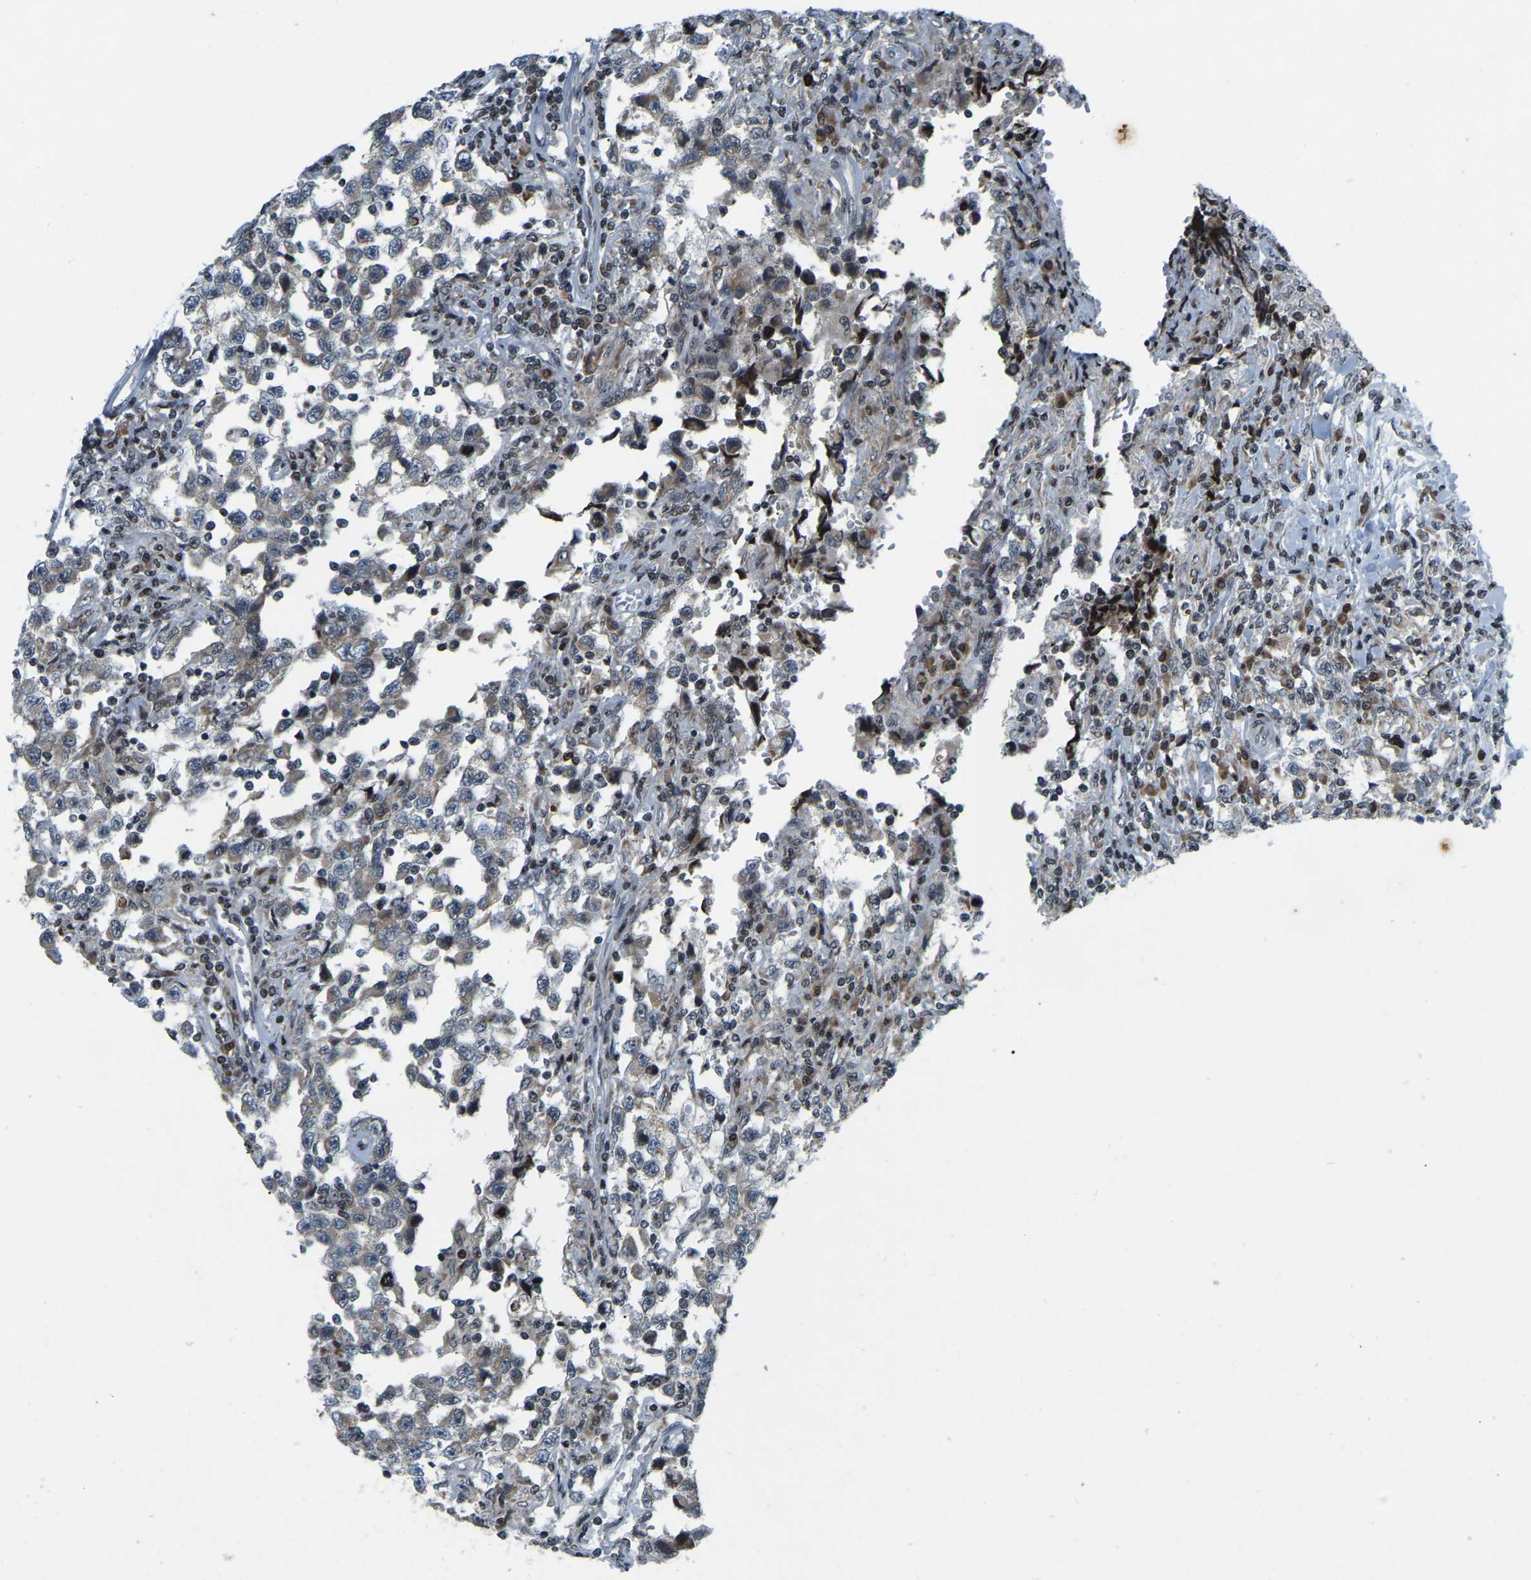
{"staining": {"intensity": "weak", "quantity": "<25%", "location": "cytoplasmic/membranous"}, "tissue": "testis cancer", "cell_type": "Tumor cells", "image_type": "cancer", "snomed": [{"axis": "morphology", "description": "Carcinoma, Embryonal, NOS"}, {"axis": "topography", "description": "Testis"}], "caption": "Photomicrograph shows no protein positivity in tumor cells of testis cancer tissue. The staining was performed using DAB to visualize the protein expression in brown, while the nuclei were stained in blue with hematoxylin (Magnification: 20x).", "gene": "PARL", "patient": {"sex": "male", "age": 21}}